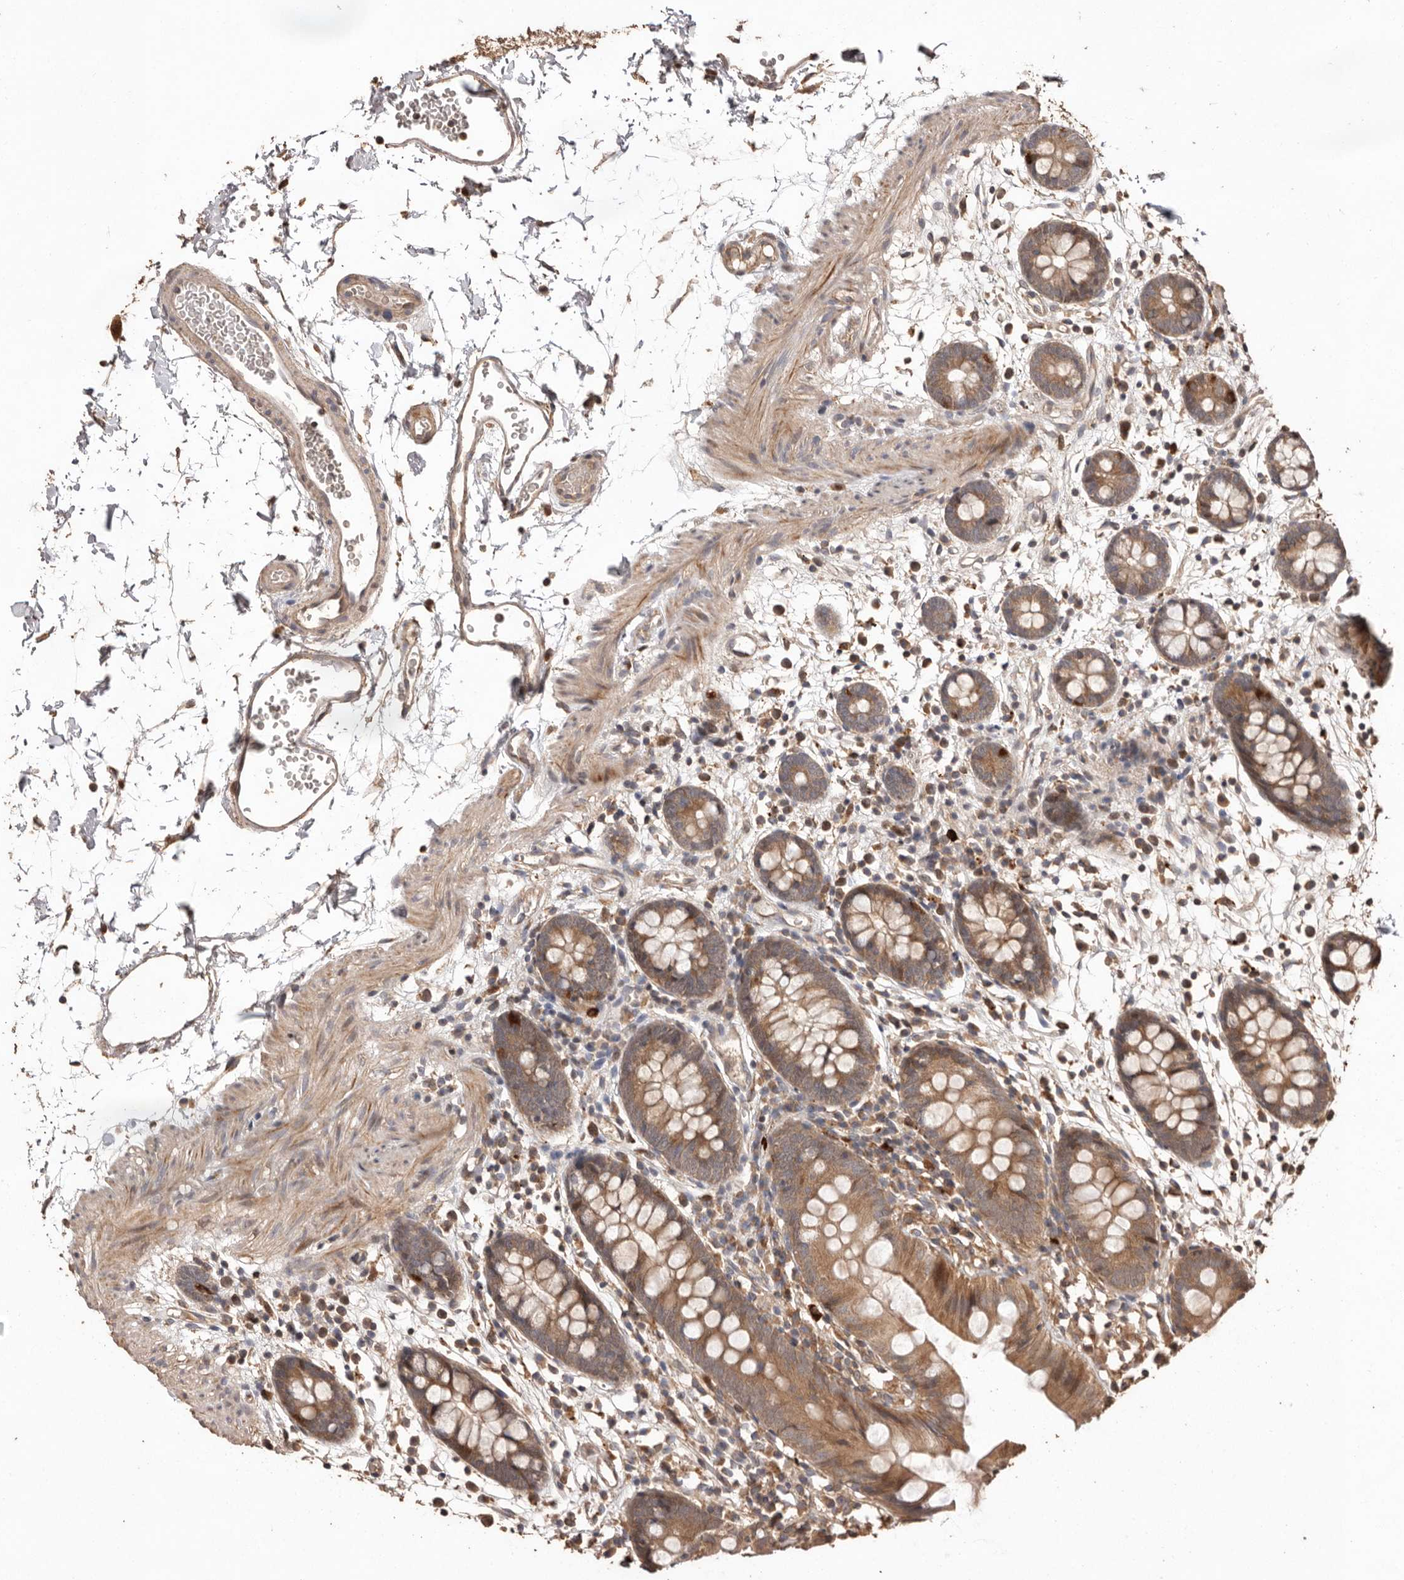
{"staining": {"intensity": "moderate", "quantity": ">75%", "location": "cytoplasmic/membranous"}, "tissue": "colon", "cell_type": "Endothelial cells", "image_type": "normal", "snomed": [{"axis": "morphology", "description": "Normal tissue, NOS"}, {"axis": "topography", "description": "Colon"}], "caption": "A histopathology image showing moderate cytoplasmic/membranous staining in about >75% of endothelial cells in normal colon, as visualized by brown immunohistochemical staining.", "gene": "RWDD1", "patient": {"sex": "male", "age": 56}}